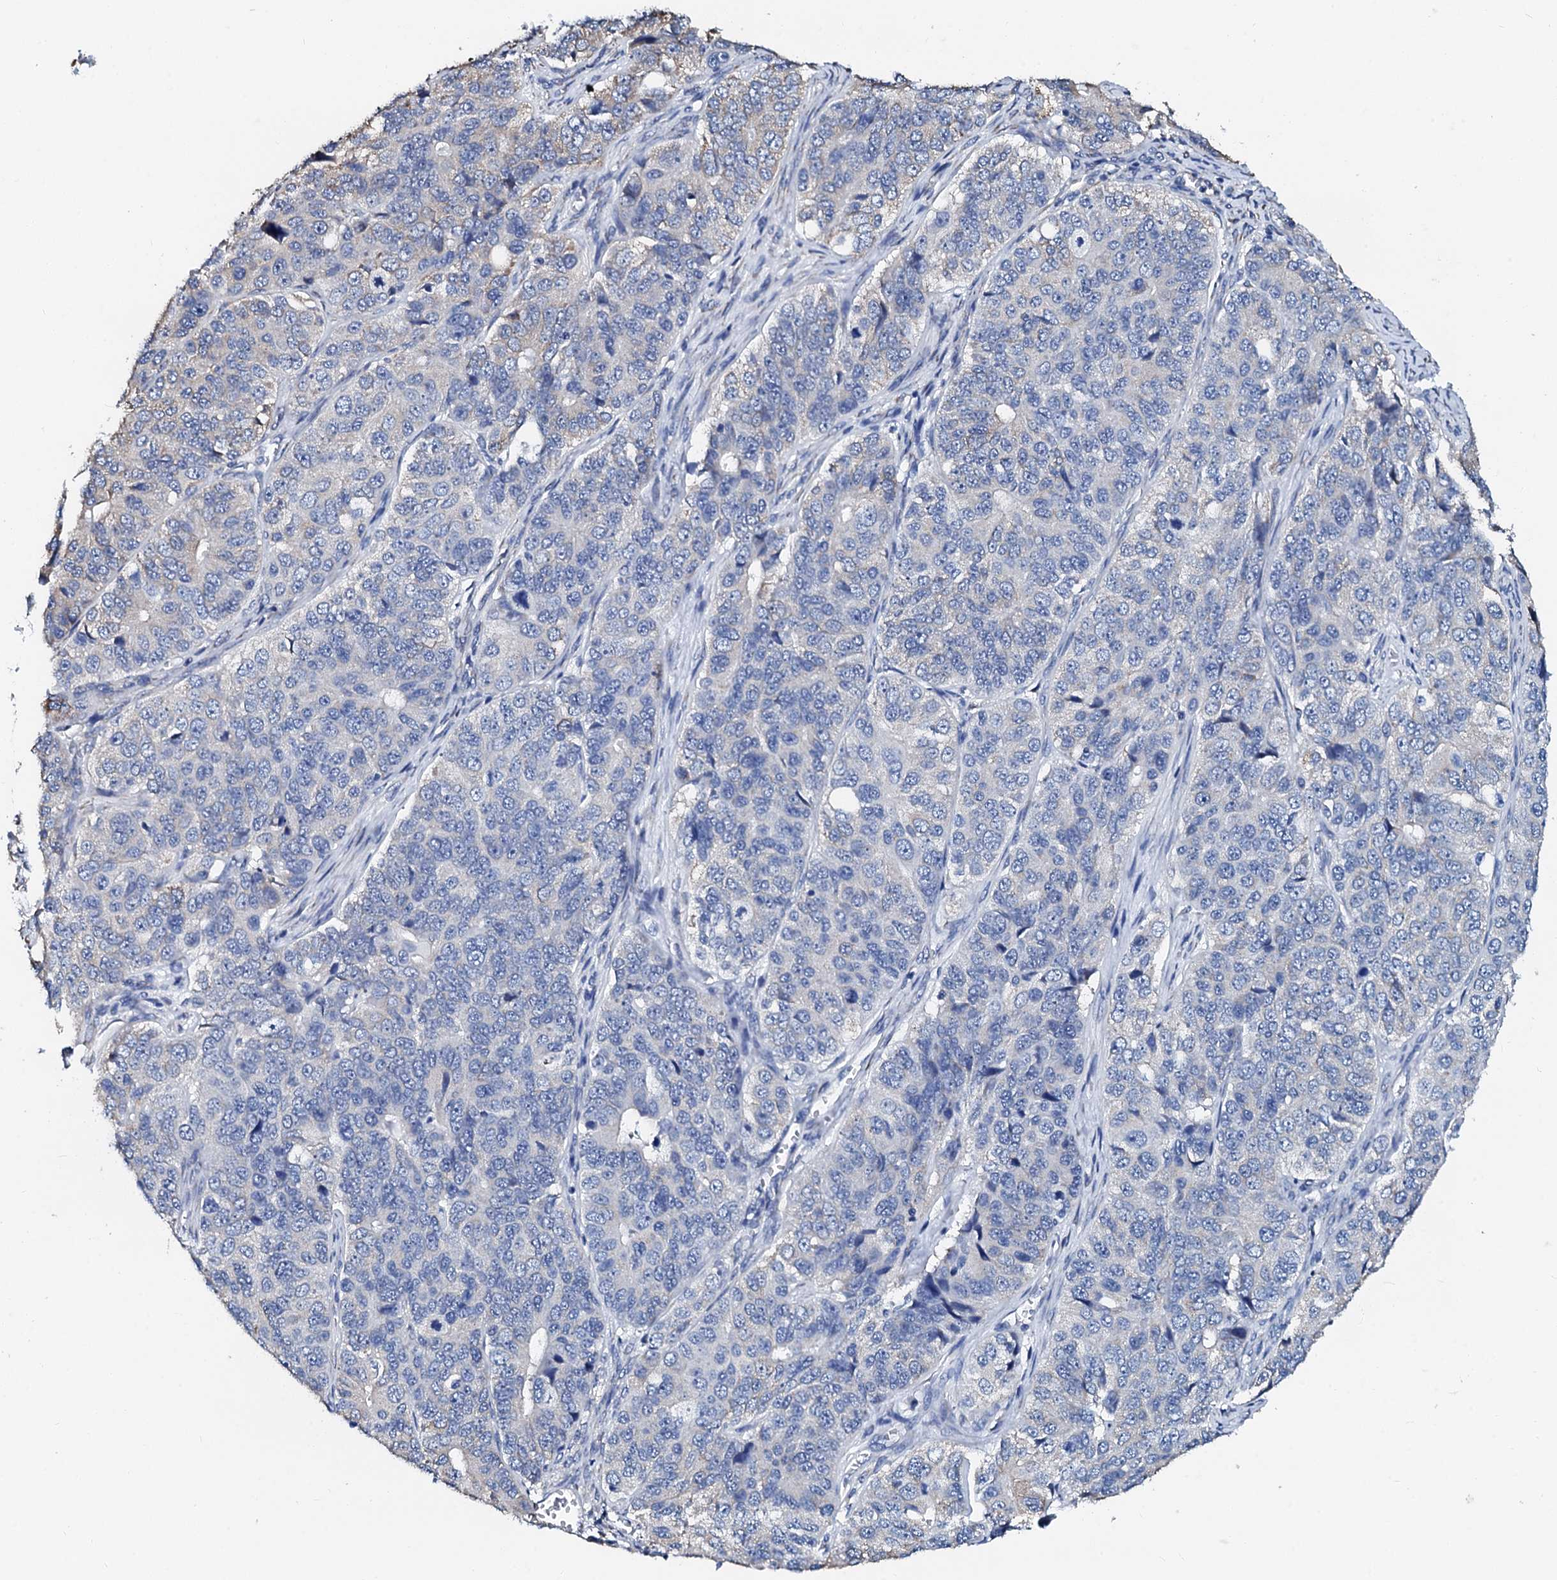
{"staining": {"intensity": "weak", "quantity": "<25%", "location": "cytoplasmic/membranous"}, "tissue": "ovarian cancer", "cell_type": "Tumor cells", "image_type": "cancer", "snomed": [{"axis": "morphology", "description": "Carcinoma, endometroid"}, {"axis": "topography", "description": "Ovary"}], "caption": "Immunohistochemistry (IHC) histopathology image of ovarian cancer stained for a protein (brown), which displays no staining in tumor cells. (IHC, brightfield microscopy, high magnification).", "gene": "AKAP3", "patient": {"sex": "female", "age": 51}}